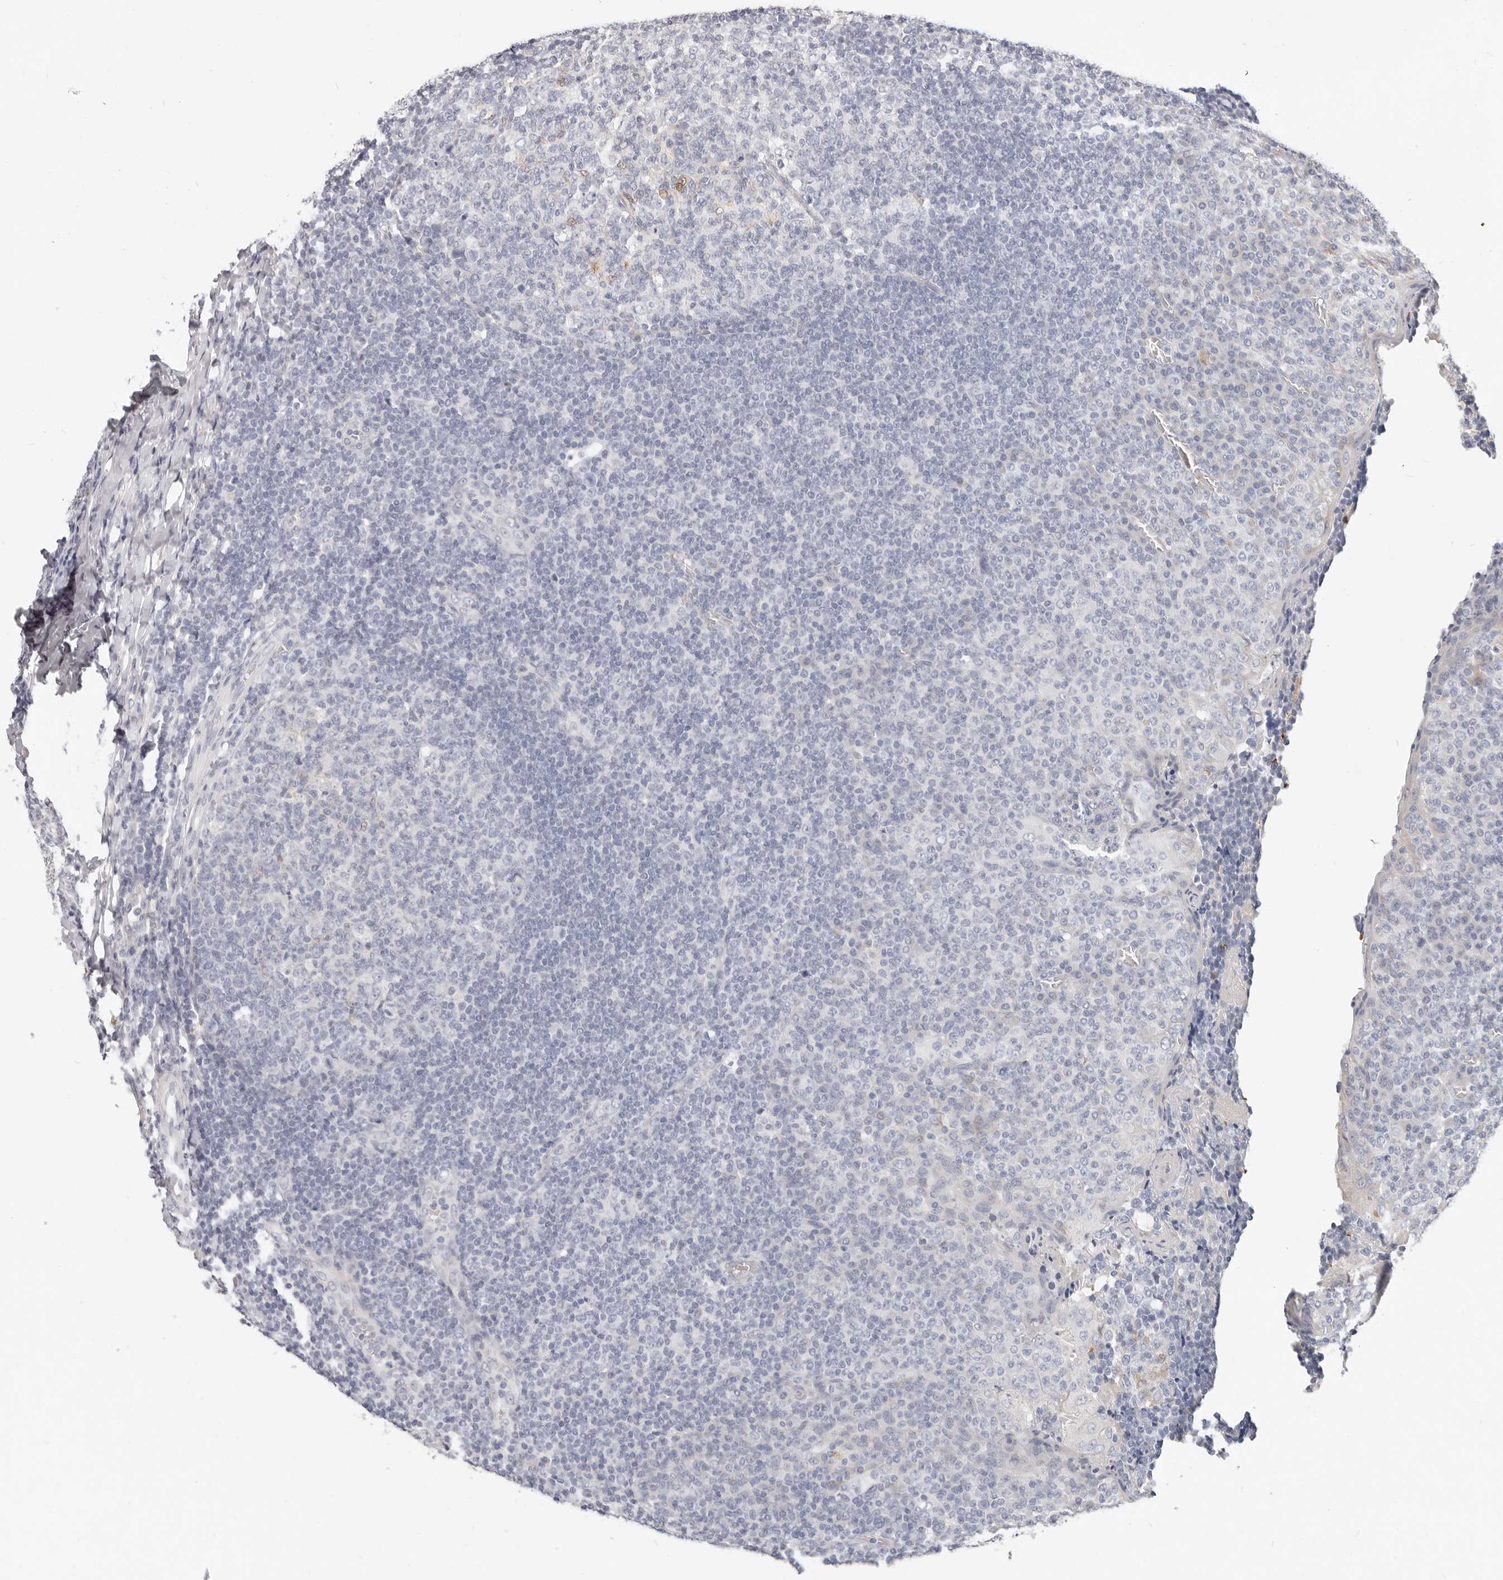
{"staining": {"intensity": "negative", "quantity": "none", "location": "none"}, "tissue": "tonsil", "cell_type": "Germinal center cells", "image_type": "normal", "snomed": [{"axis": "morphology", "description": "Normal tissue, NOS"}, {"axis": "topography", "description": "Tonsil"}], "caption": "This is a image of immunohistochemistry (IHC) staining of benign tonsil, which shows no staining in germinal center cells.", "gene": "TMEM63B", "patient": {"sex": "female", "age": 19}}